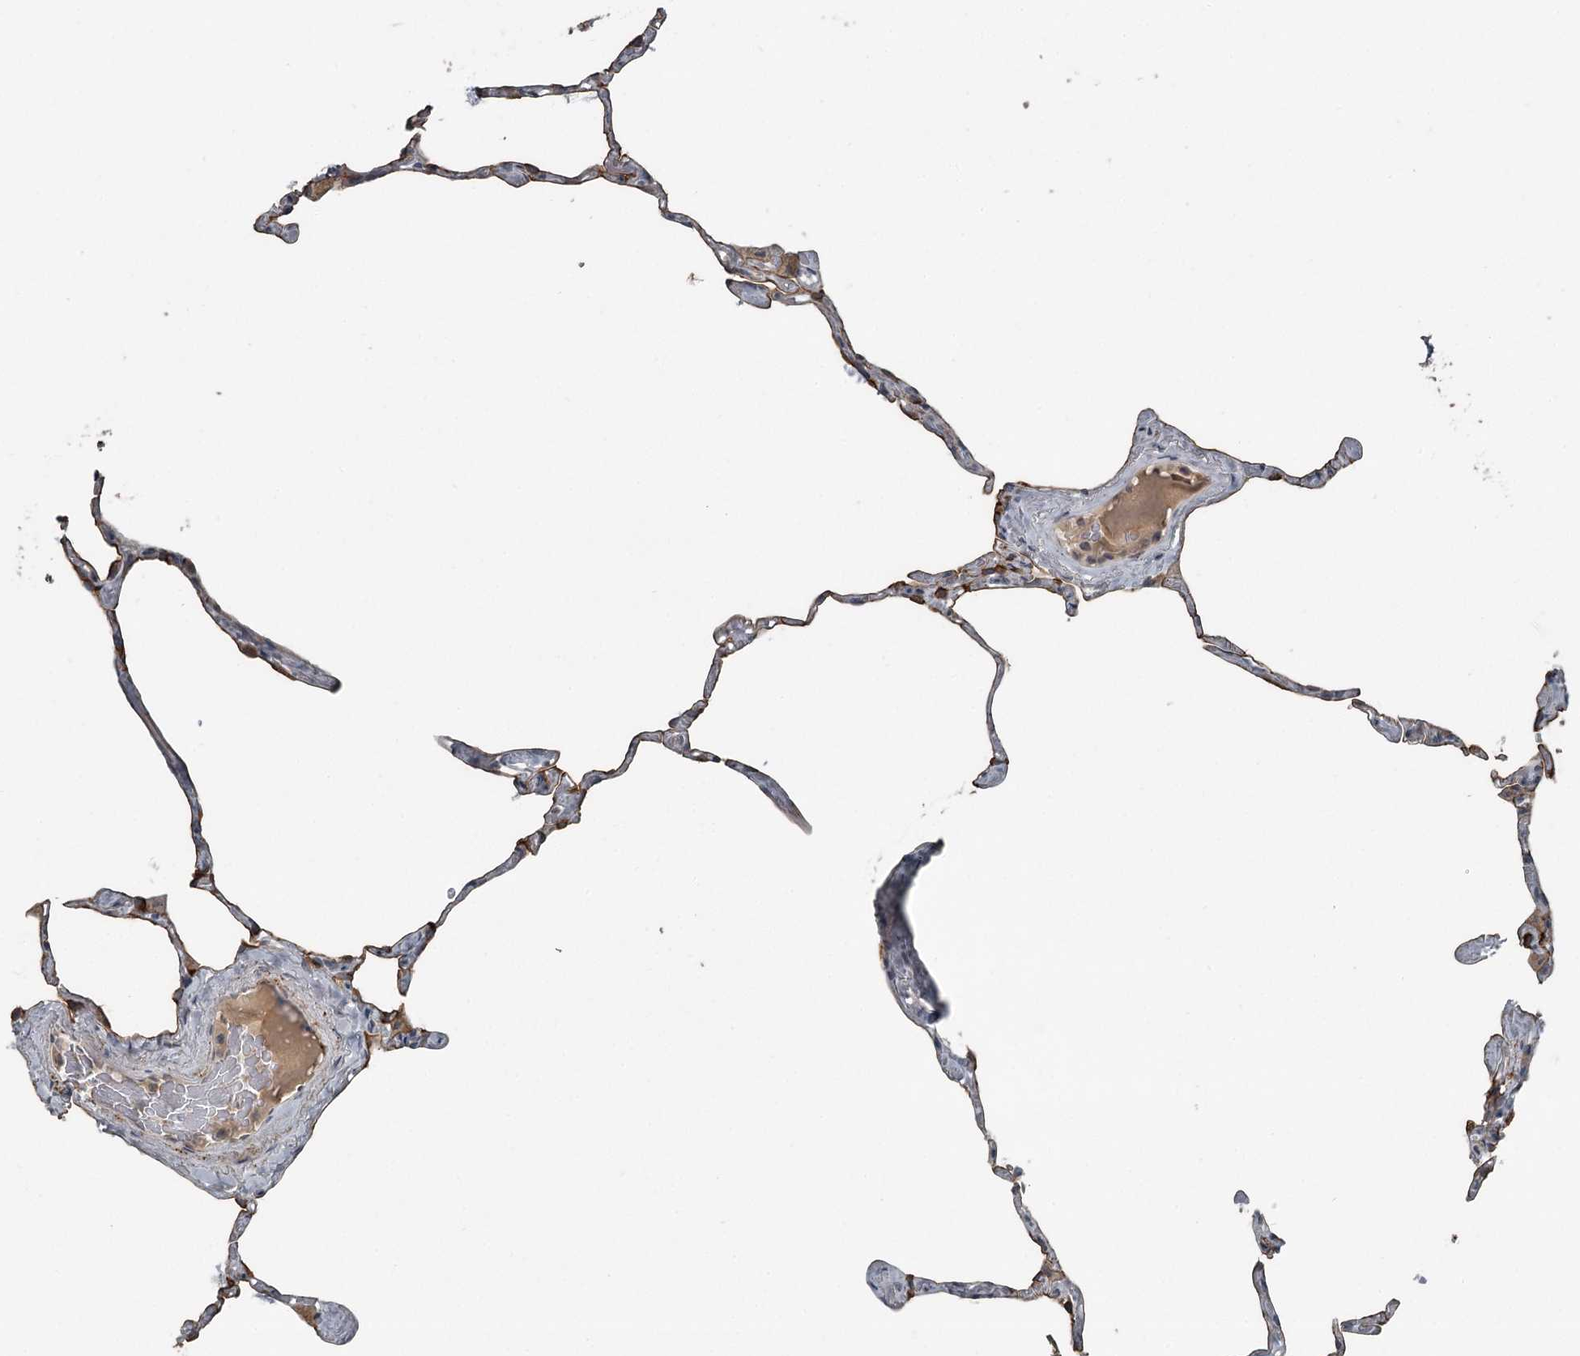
{"staining": {"intensity": "moderate", "quantity": "25%-75%", "location": "cytoplasmic/membranous"}, "tissue": "lung", "cell_type": "Alveolar cells", "image_type": "normal", "snomed": [{"axis": "morphology", "description": "Normal tissue, NOS"}, {"axis": "topography", "description": "Lung"}], "caption": "Alveolar cells show medium levels of moderate cytoplasmic/membranous expression in about 25%-75% of cells in unremarkable lung. Using DAB (brown) and hematoxylin (blue) stains, captured at high magnification using brightfield microscopy.", "gene": "SLC39A8", "patient": {"sex": "male", "age": 65}}